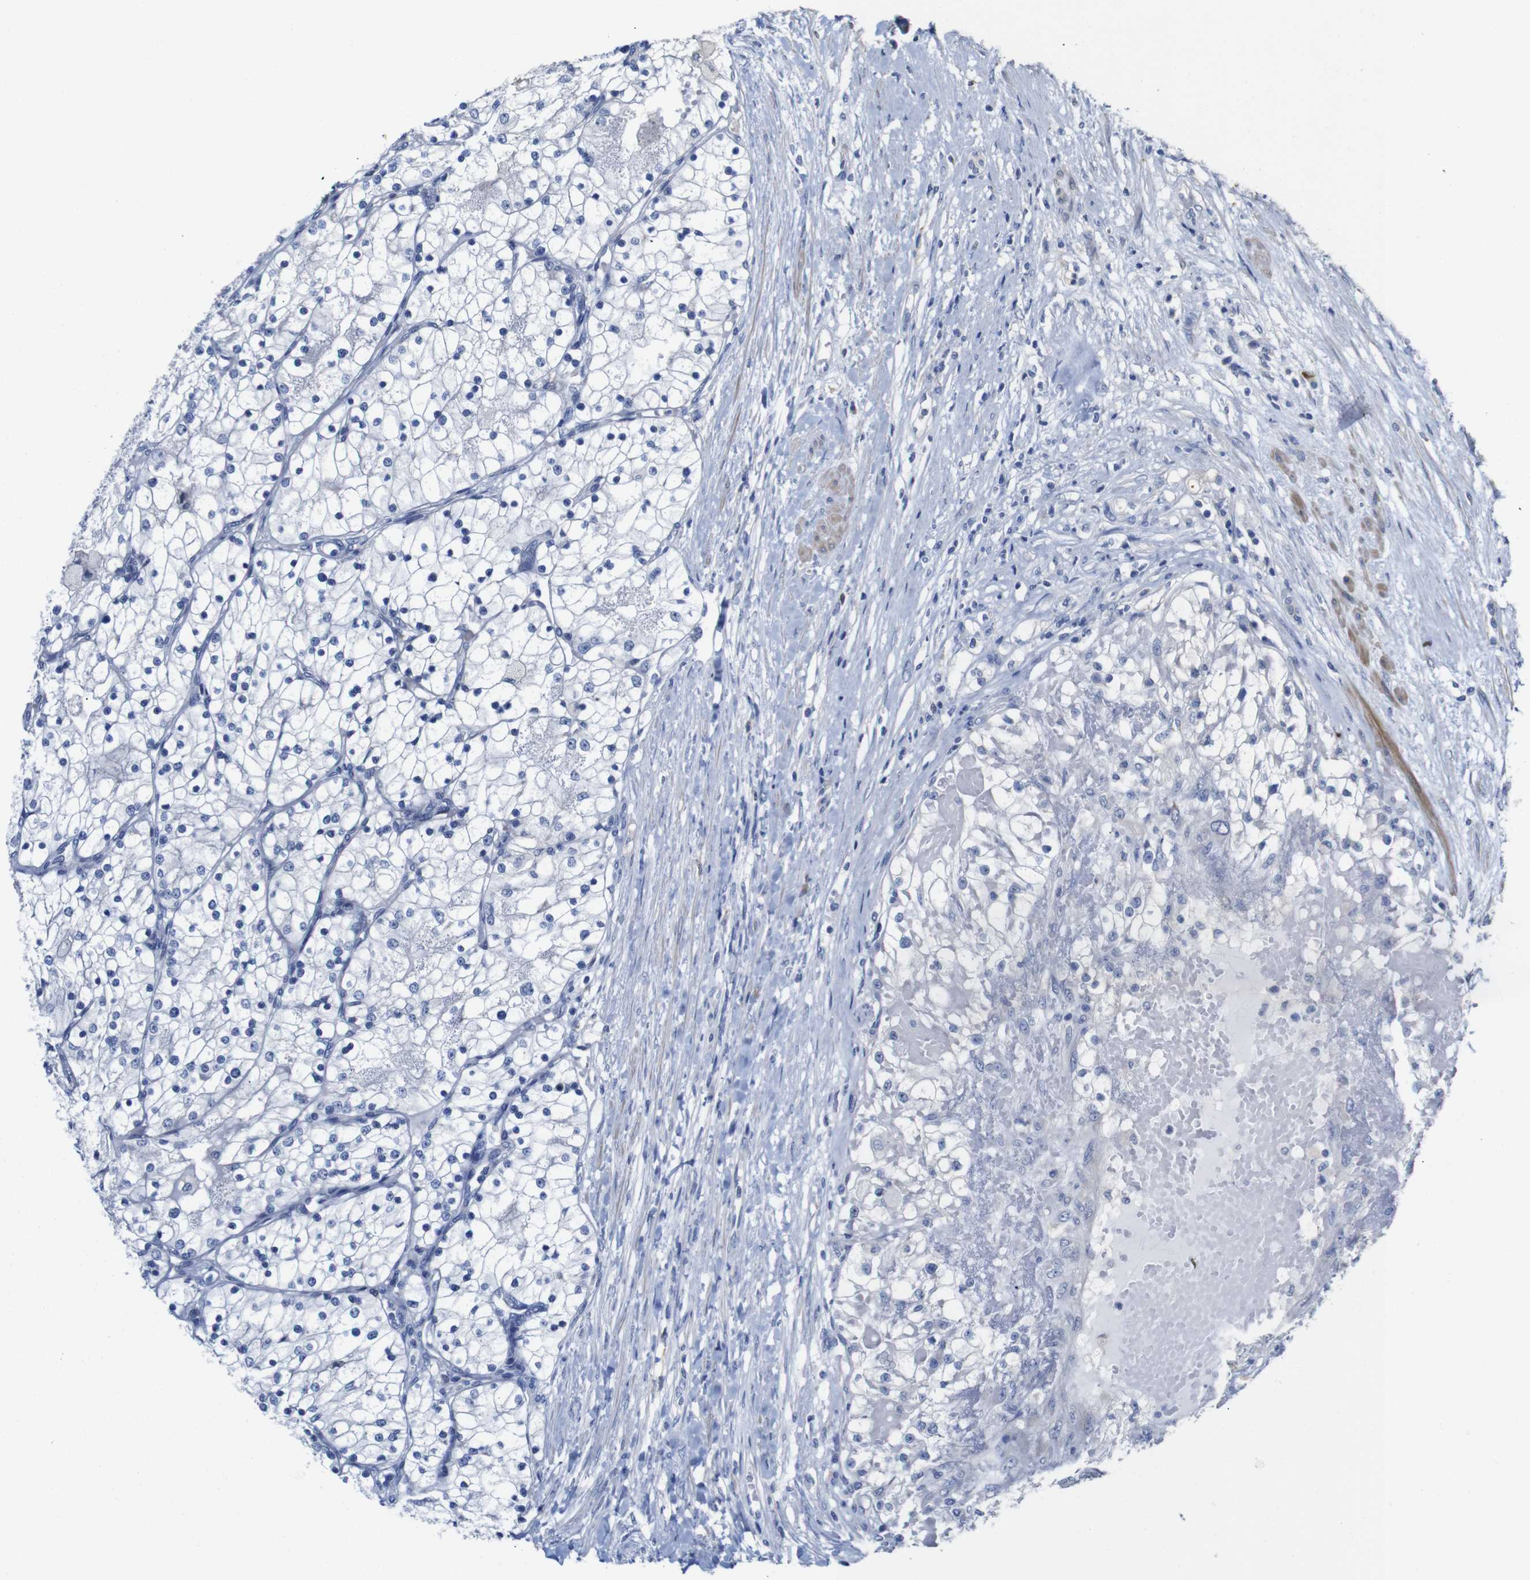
{"staining": {"intensity": "negative", "quantity": "none", "location": "none"}, "tissue": "renal cancer", "cell_type": "Tumor cells", "image_type": "cancer", "snomed": [{"axis": "morphology", "description": "Adenocarcinoma, NOS"}, {"axis": "topography", "description": "Kidney"}], "caption": "Immunohistochemistry (IHC) of human renal cancer shows no positivity in tumor cells.", "gene": "TCEAL9", "patient": {"sex": "male", "age": 68}}